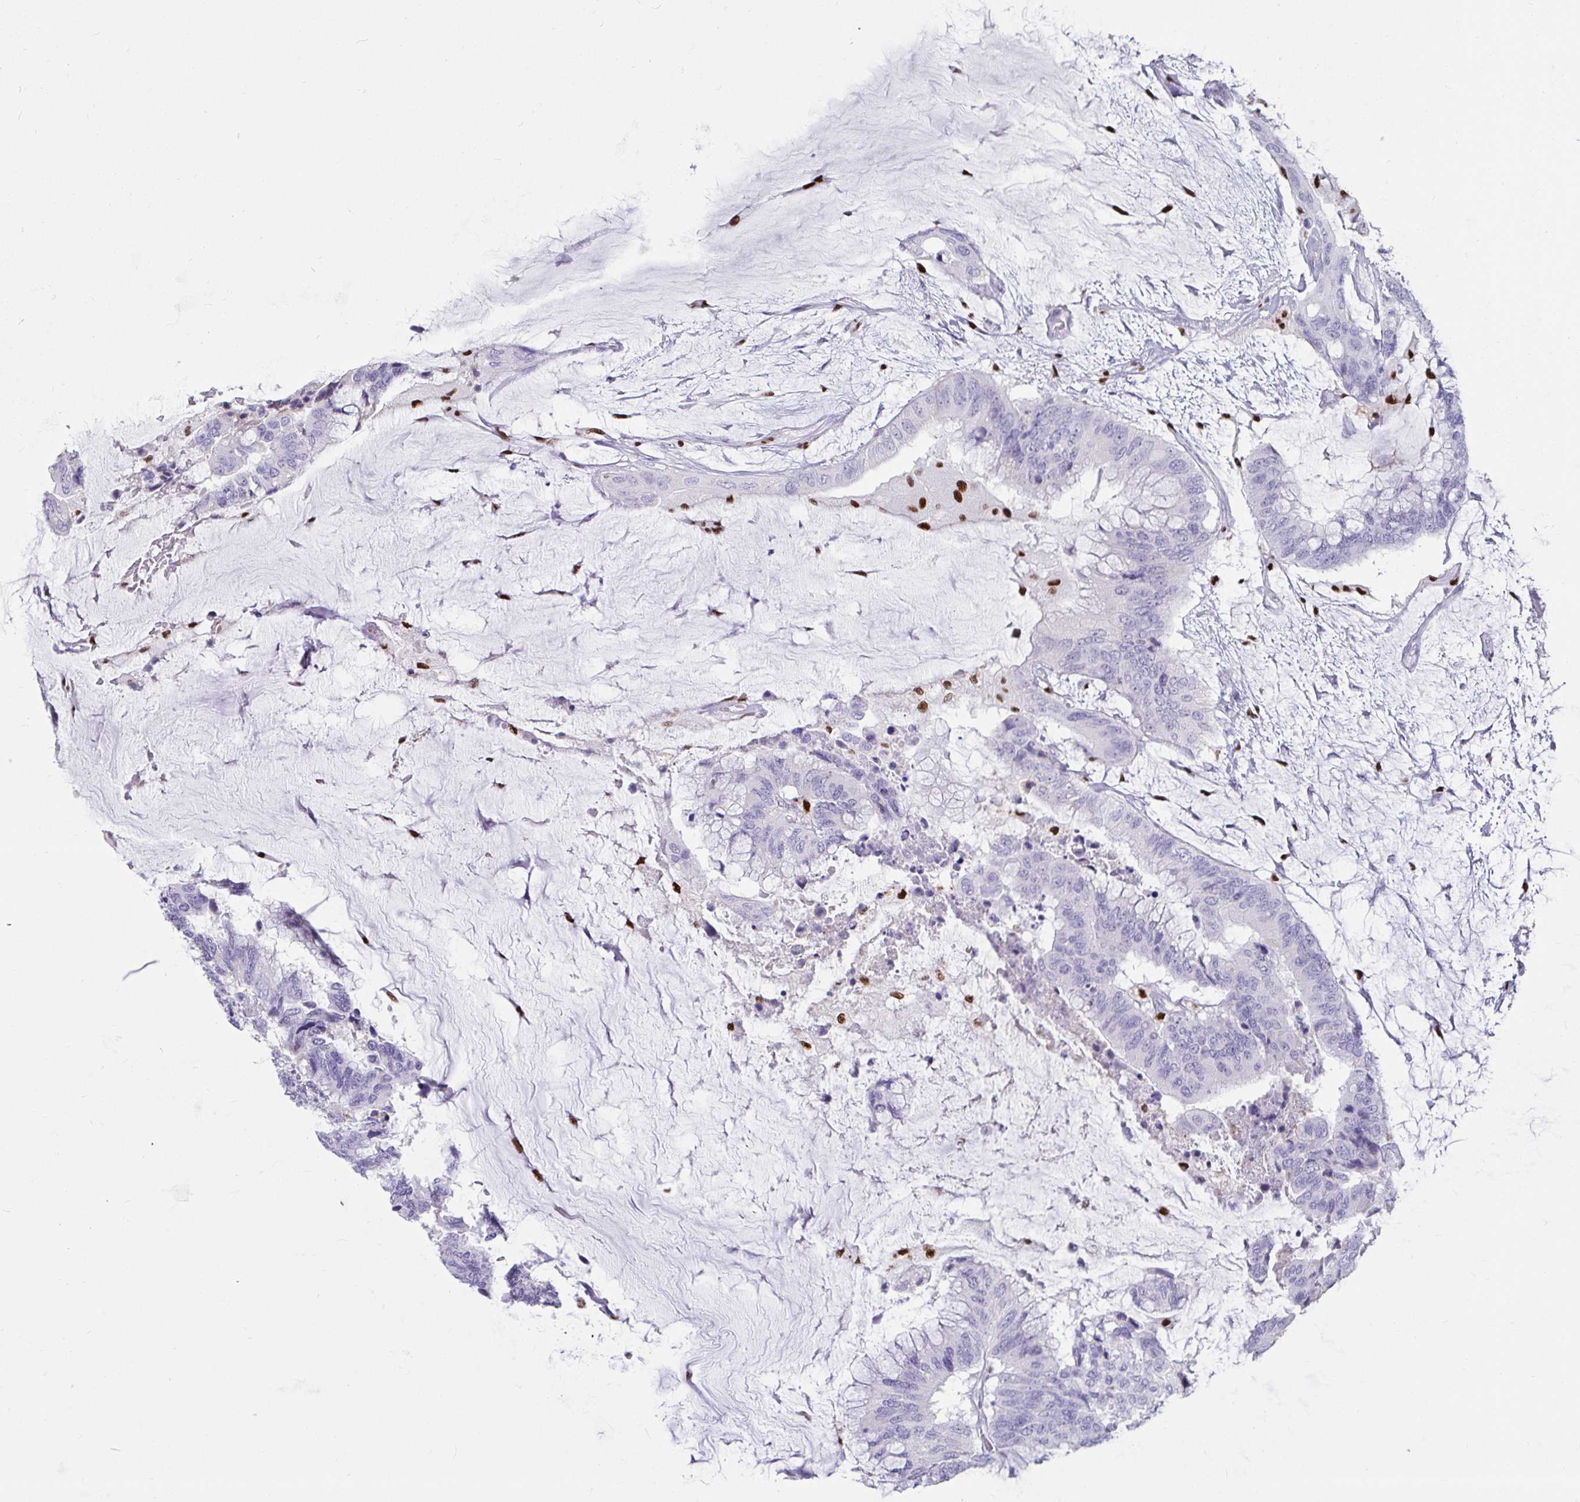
{"staining": {"intensity": "negative", "quantity": "none", "location": "none"}, "tissue": "colorectal cancer", "cell_type": "Tumor cells", "image_type": "cancer", "snomed": [{"axis": "morphology", "description": "Adenocarcinoma, NOS"}, {"axis": "topography", "description": "Rectum"}], "caption": "Immunohistochemistry micrograph of human colorectal cancer stained for a protein (brown), which displays no staining in tumor cells. (Stains: DAB IHC with hematoxylin counter stain, Microscopy: brightfield microscopy at high magnification).", "gene": "ZNF586", "patient": {"sex": "female", "age": 59}}